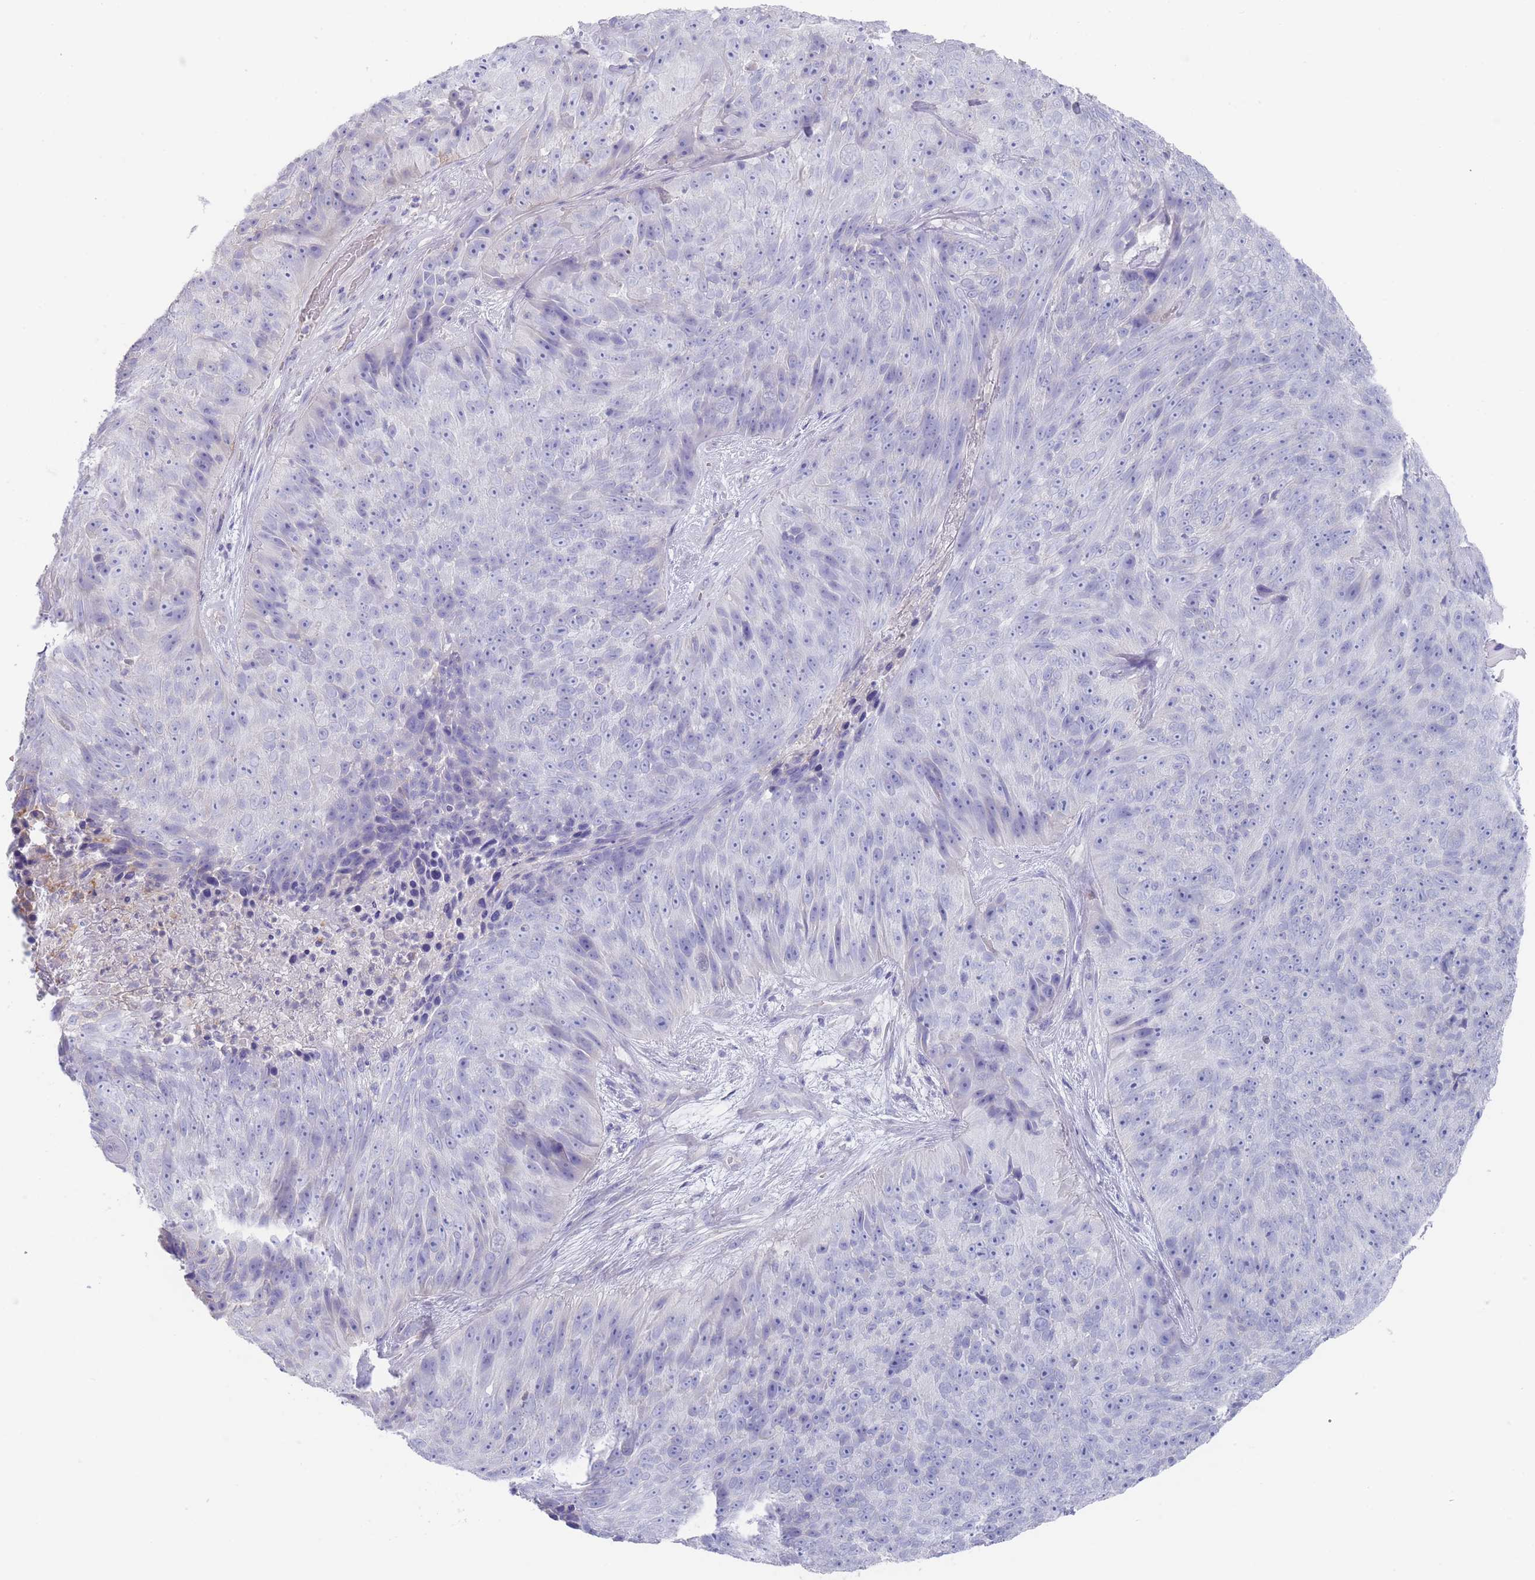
{"staining": {"intensity": "negative", "quantity": "none", "location": "none"}, "tissue": "skin cancer", "cell_type": "Tumor cells", "image_type": "cancer", "snomed": [{"axis": "morphology", "description": "Squamous cell carcinoma, NOS"}, {"axis": "topography", "description": "Skin"}], "caption": "A high-resolution image shows immunohistochemistry staining of squamous cell carcinoma (skin), which displays no significant positivity in tumor cells.", "gene": "SCCPDH", "patient": {"sex": "female", "age": 87}}